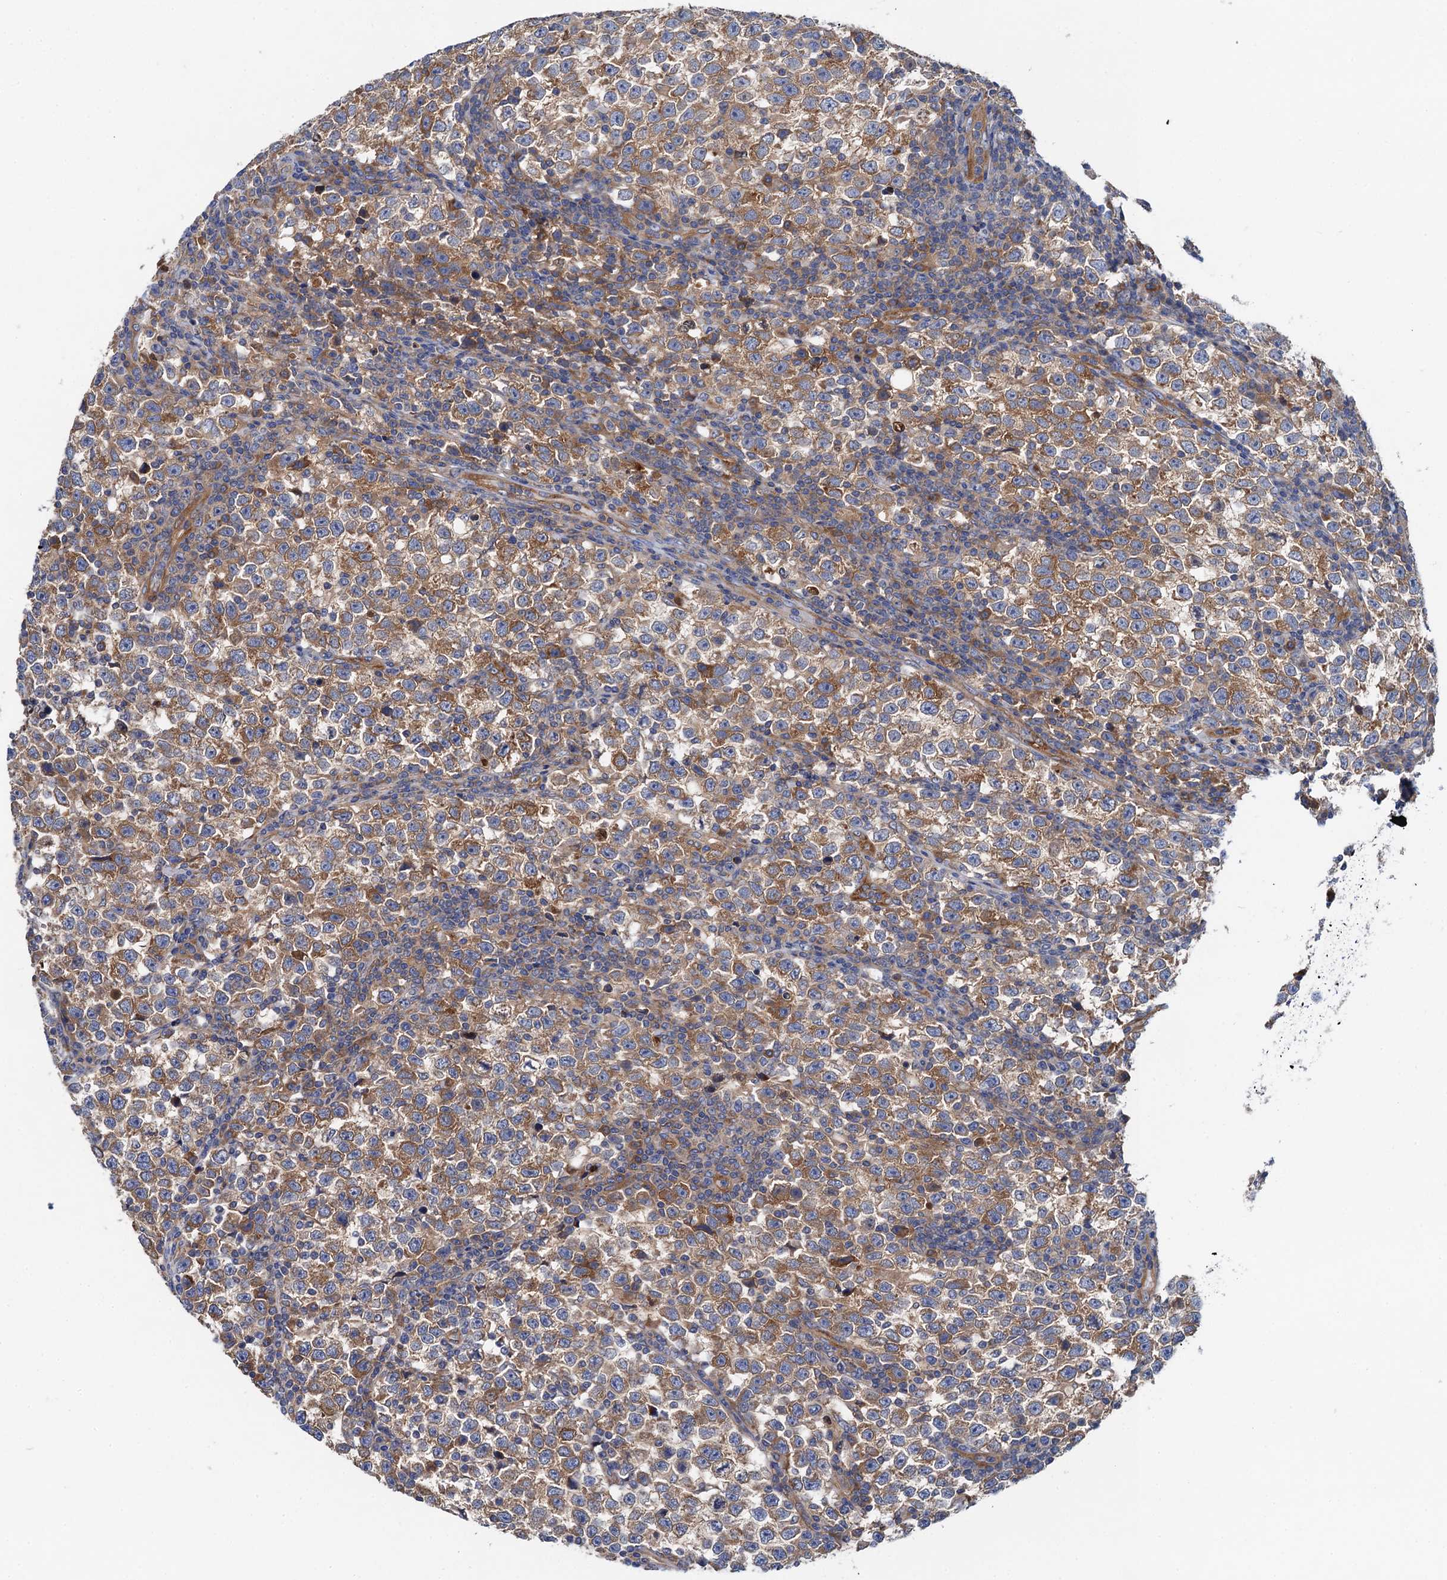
{"staining": {"intensity": "moderate", "quantity": ">75%", "location": "cytoplasmic/membranous"}, "tissue": "testis cancer", "cell_type": "Tumor cells", "image_type": "cancer", "snomed": [{"axis": "morphology", "description": "Normal tissue, NOS"}, {"axis": "morphology", "description": "Seminoma, NOS"}, {"axis": "topography", "description": "Testis"}], "caption": "Immunohistochemistry (IHC) (DAB) staining of human testis seminoma exhibits moderate cytoplasmic/membranous protein staining in about >75% of tumor cells.", "gene": "MRPL48", "patient": {"sex": "male", "age": 43}}